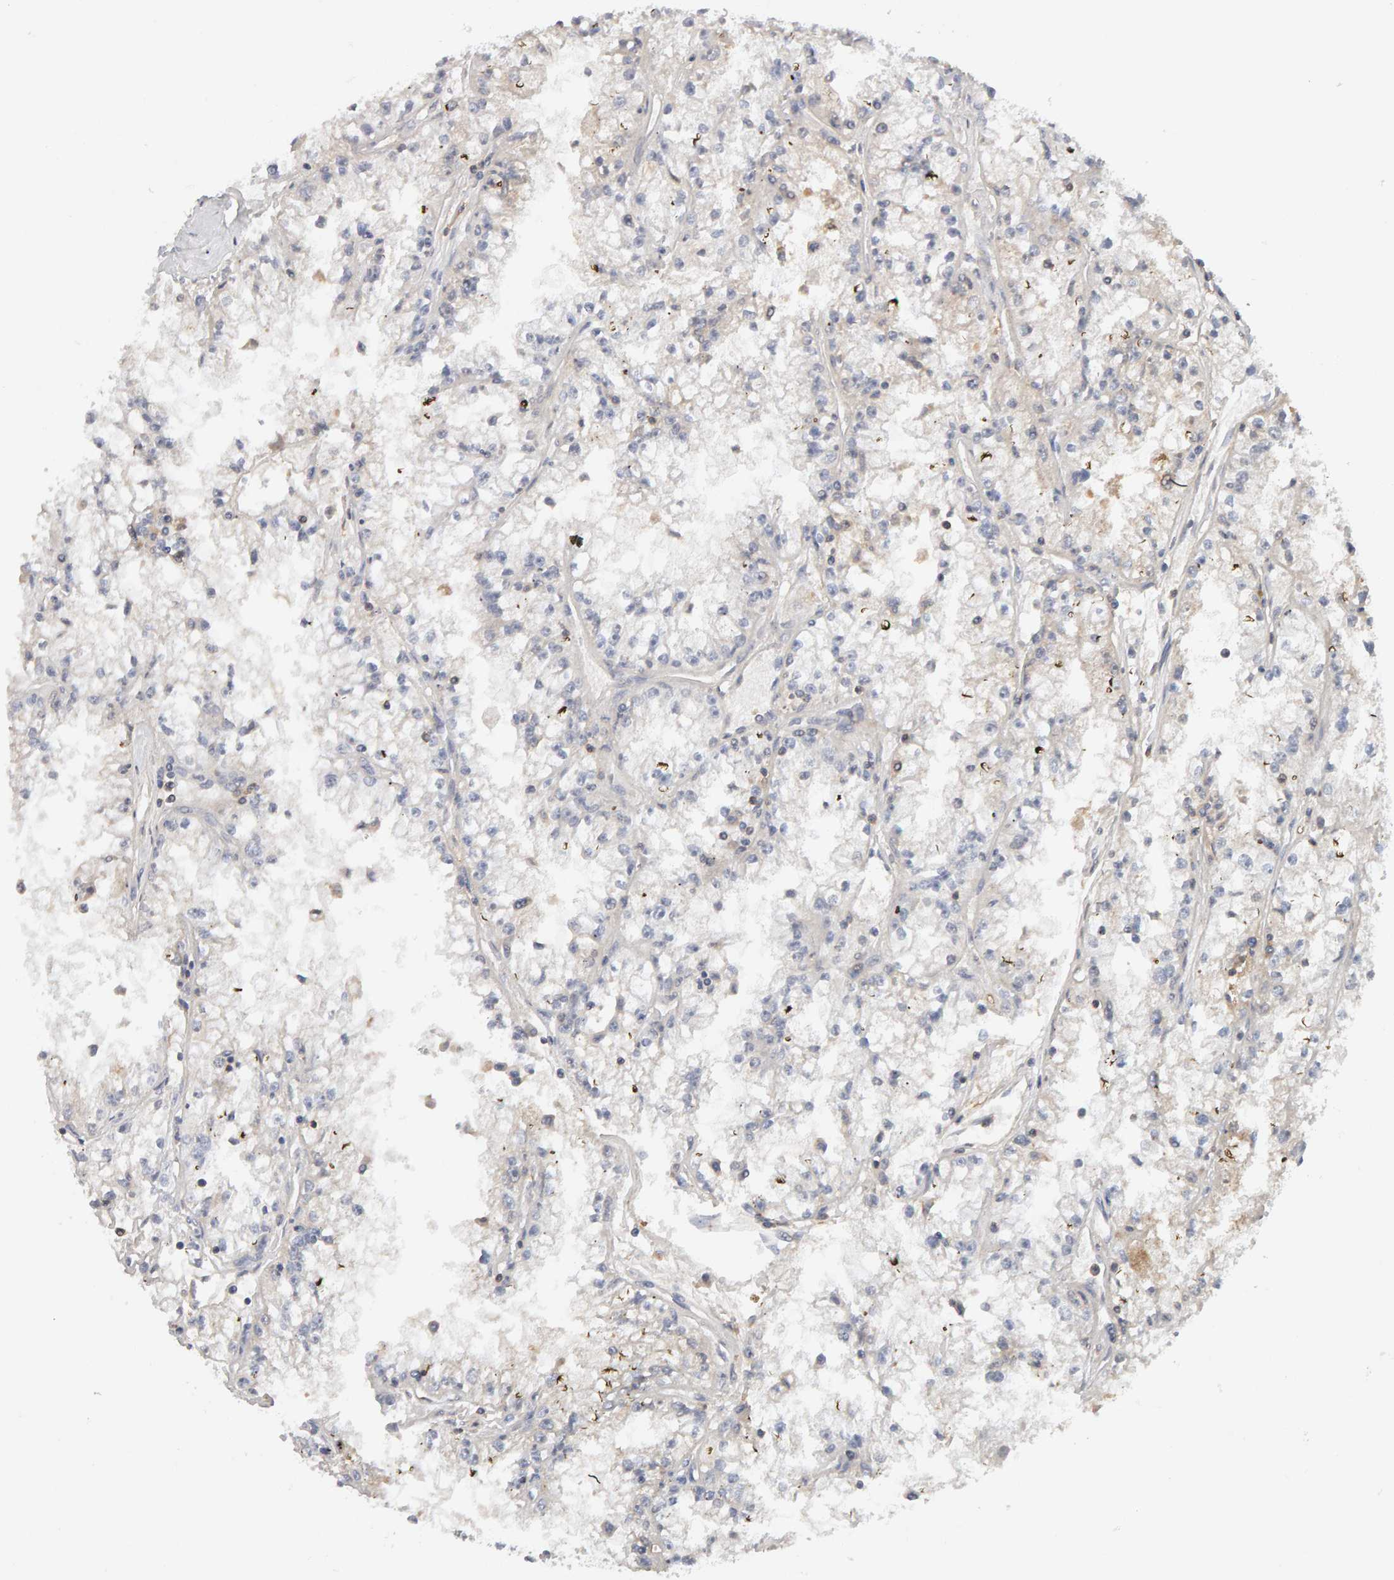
{"staining": {"intensity": "negative", "quantity": "none", "location": "none"}, "tissue": "renal cancer", "cell_type": "Tumor cells", "image_type": "cancer", "snomed": [{"axis": "morphology", "description": "Adenocarcinoma, NOS"}, {"axis": "topography", "description": "Kidney"}], "caption": "The histopathology image exhibits no staining of tumor cells in renal cancer (adenocarcinoma).", "gene": "NUDCD1", "patient": {"sex": "male", "age": 56}}